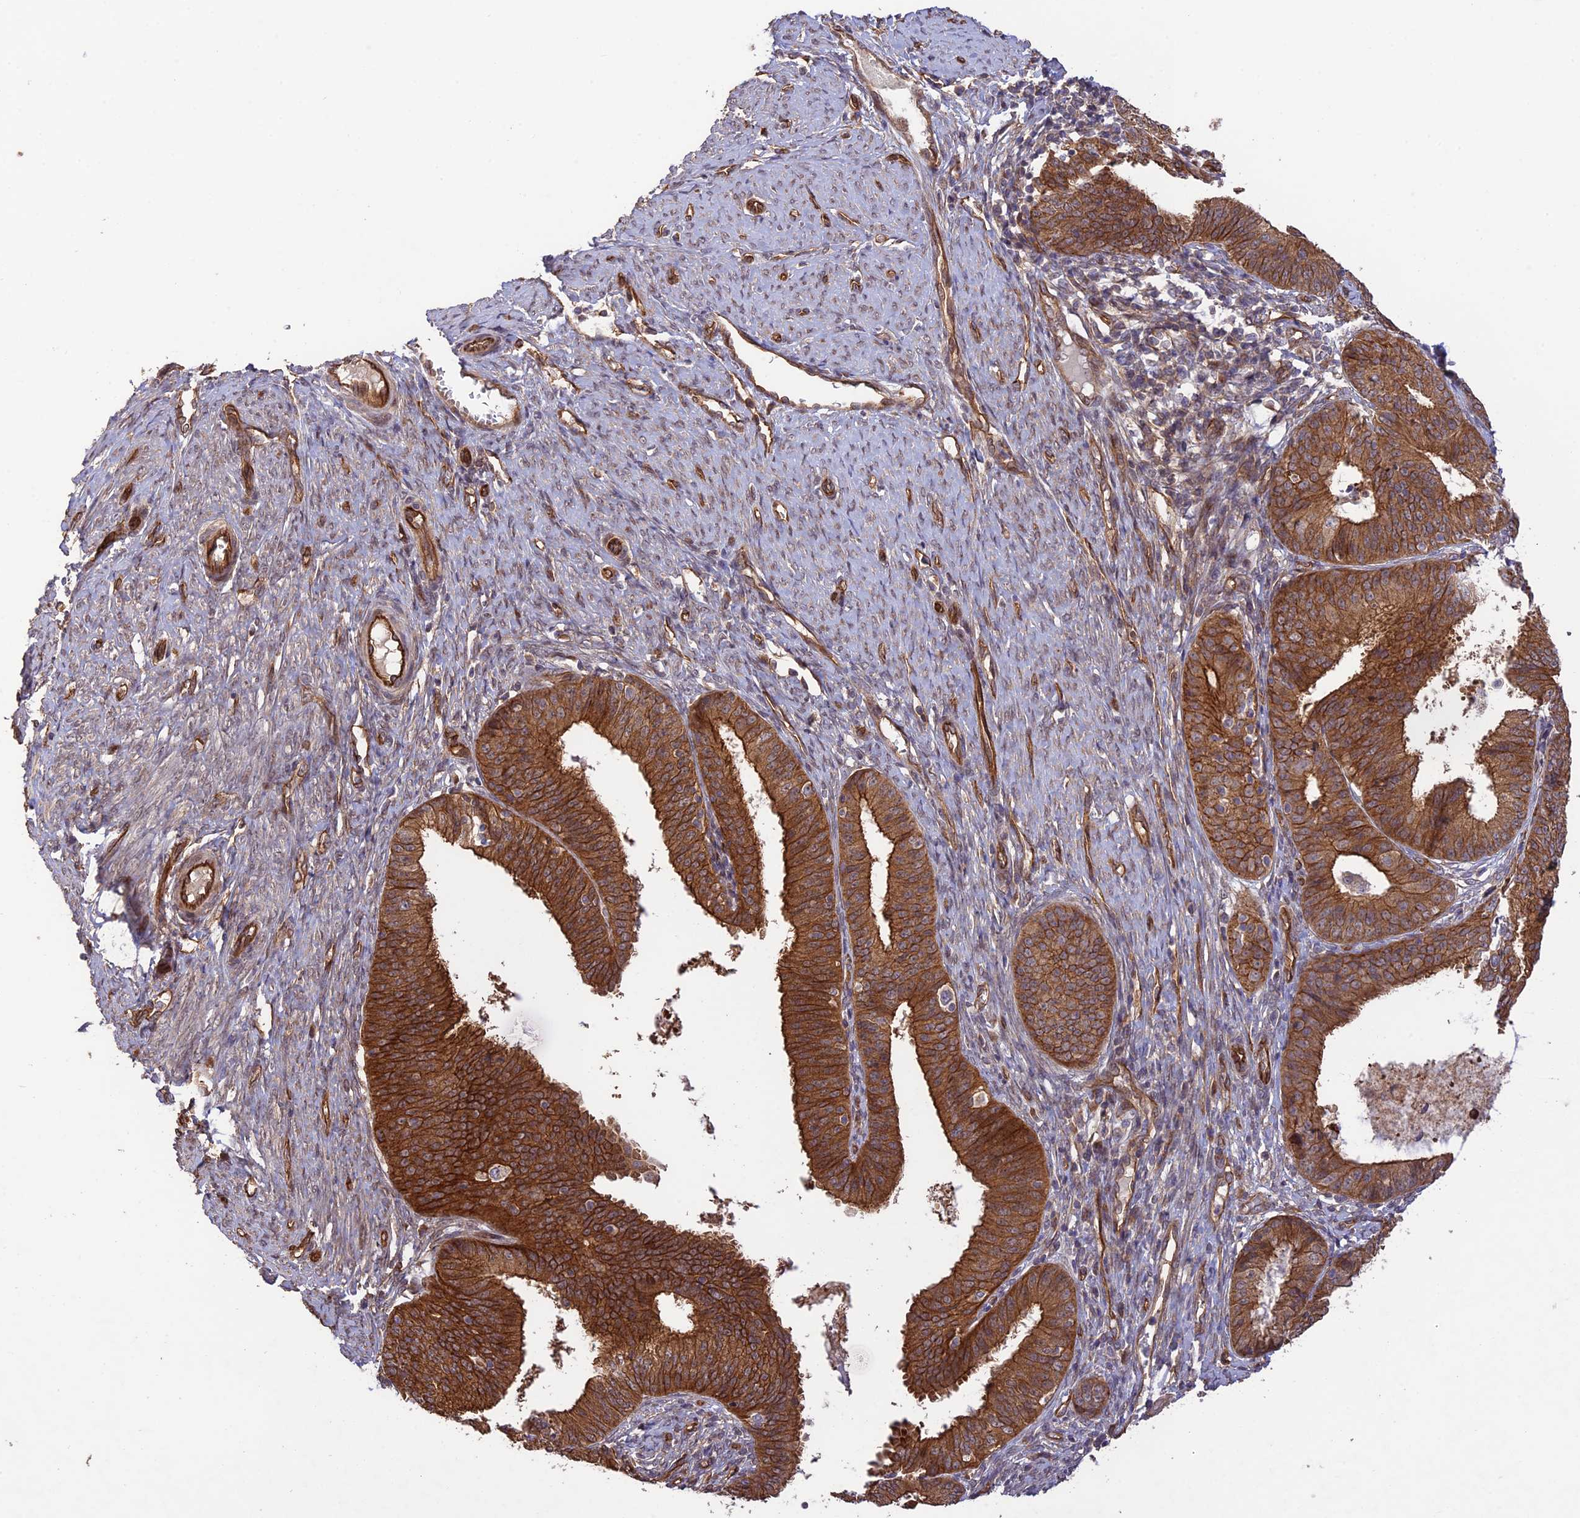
{"staining": {"intensity": "strong", "quantity": ">75%", "location": "cytoplasmic/membranous"}, "tissue": "endometrial cancer", "cell_type": "Tumor cells", "image_type": "cancer", "snomed": [{"axis": "morphology", "description": "Adenocarcinoma, NOS"}, {"axis": "topography", "description": "Endometrium"}], "caption": "DAB (3,3'-diaminobenzidine) immunohistochemical staining of human adenocarcinoma (endometrial) demonstrates strong cytoplasmic/membranous protein positivity in approximately >75% of tumor cells.", "gene": "HOMER2", "patient": {"sex": "female", "age": 51}}